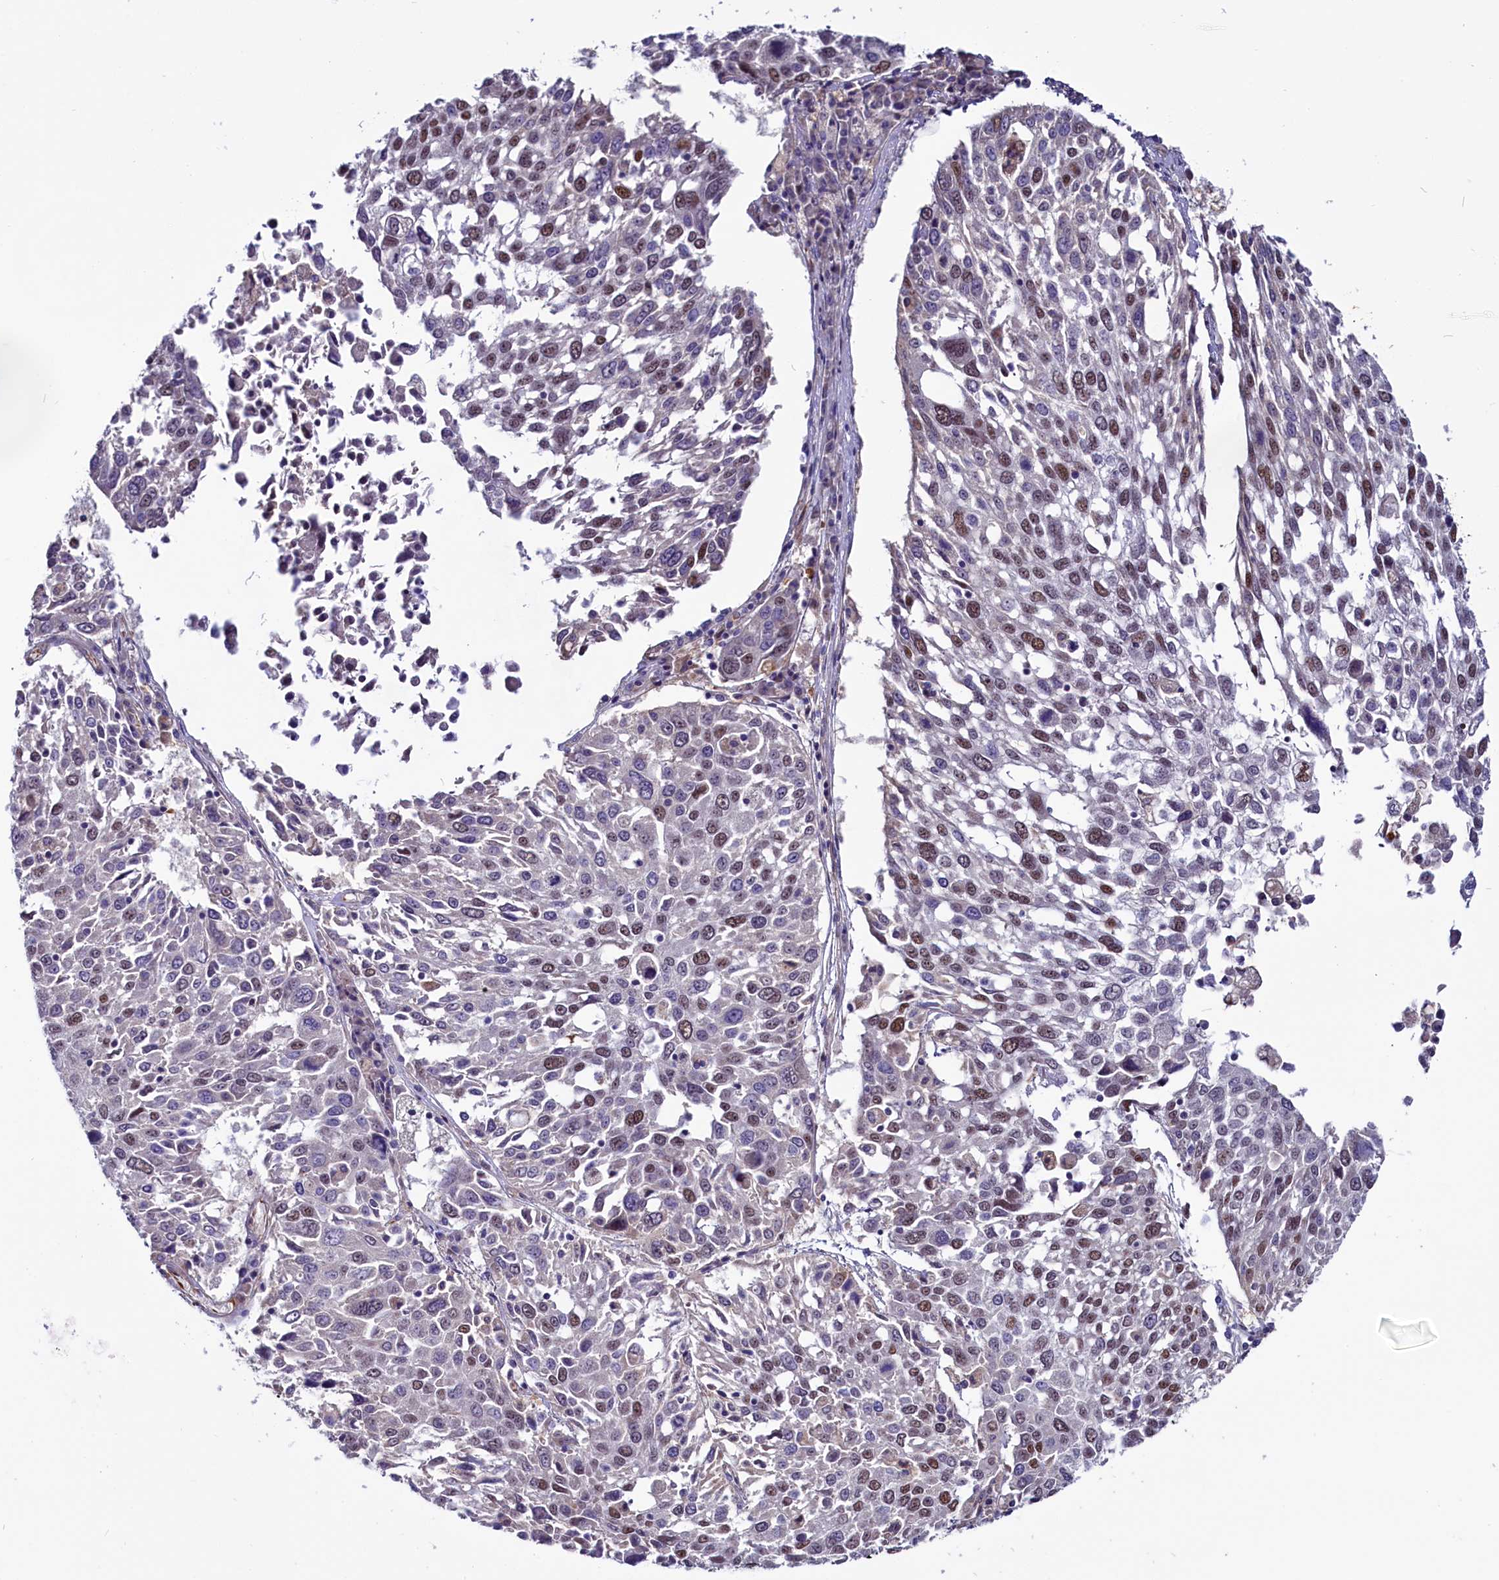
{"staining": {"intensity": "moderate", "quantity": "<25%", "location": "nuclear"}, "tissue": "lung cancer", "cell_type": "Tumor cells", "image_type": "cancer", "snomed": [{"axis": "morphology", "description": "Squamous cell carcinoma, NOS"}, {"axis": "topography", "description": "Lung"}], "caption": "DAB immunohistochemical staining of lung cancer (squamous cell carcinoma) exhibits moderate nuclear protein positivity in about <25% of tumor cells. The staining was performed using DAB (3,3'-diaminobenzidine) to visualize the protein expression in brown, while the nuclei were stained in blue with hematoxylin (Magnification: 20x).", "gene": "PDILT", "patient": {"sex": "male", "age": 65}}